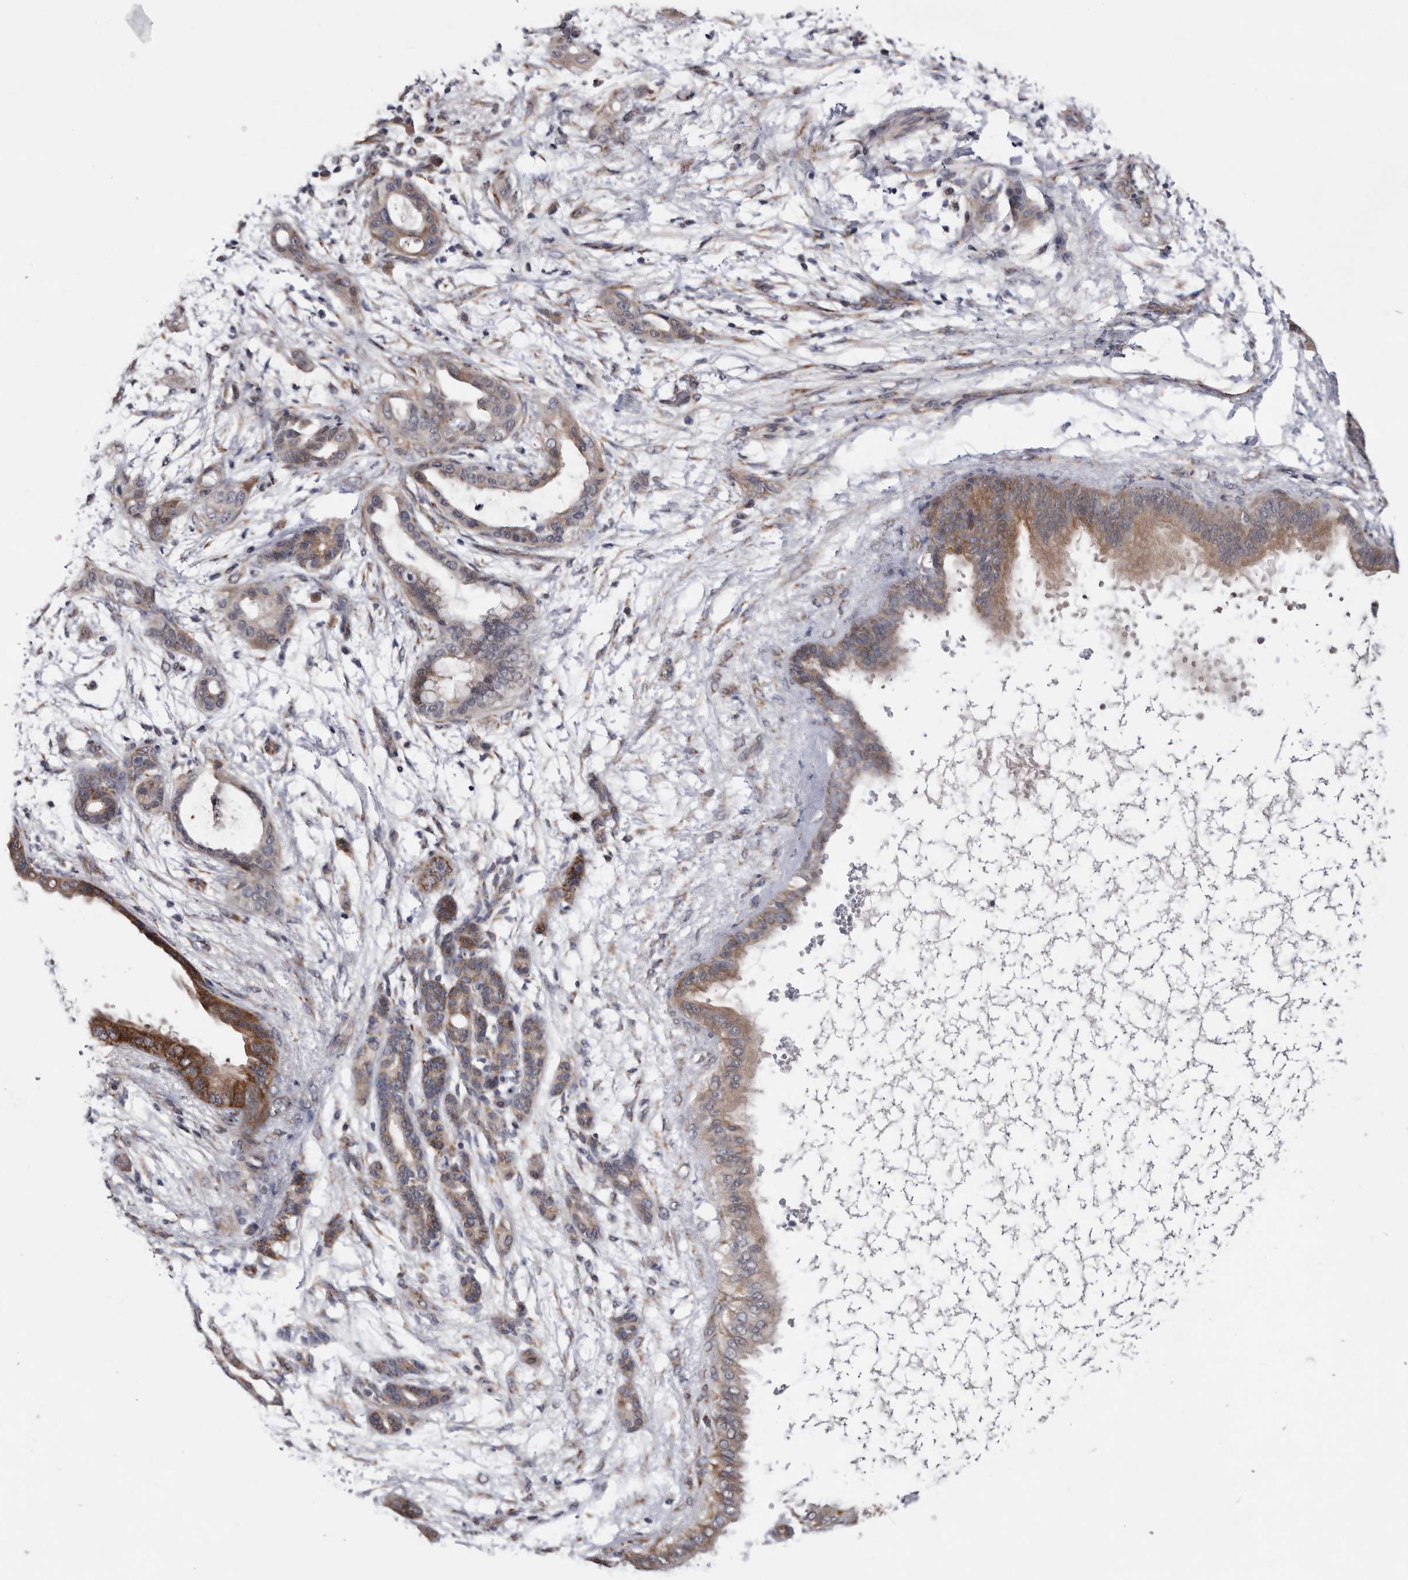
{"staining": {"intensity": "moderate", "quantity": ">75%", "location": "cytoplasmic/membranous"}, "tissue": "pancreatic cancer", "cell_type": "Tumor cells", "image_type": "cancer", "snomed": [{"axis": "morphology", "description": "Adenocarcinoma, NOS"}, {"axis": "topography", "description": "Pancreas"}], "caption": "Tumor cells exhibit medium levels of moderate cytoplasmic/membranous expression in about >75% of cells in adenocarcinoma (pancreatic).", "gene": "ARMCX2", "patient": {"sex": "male", "age": 59}}